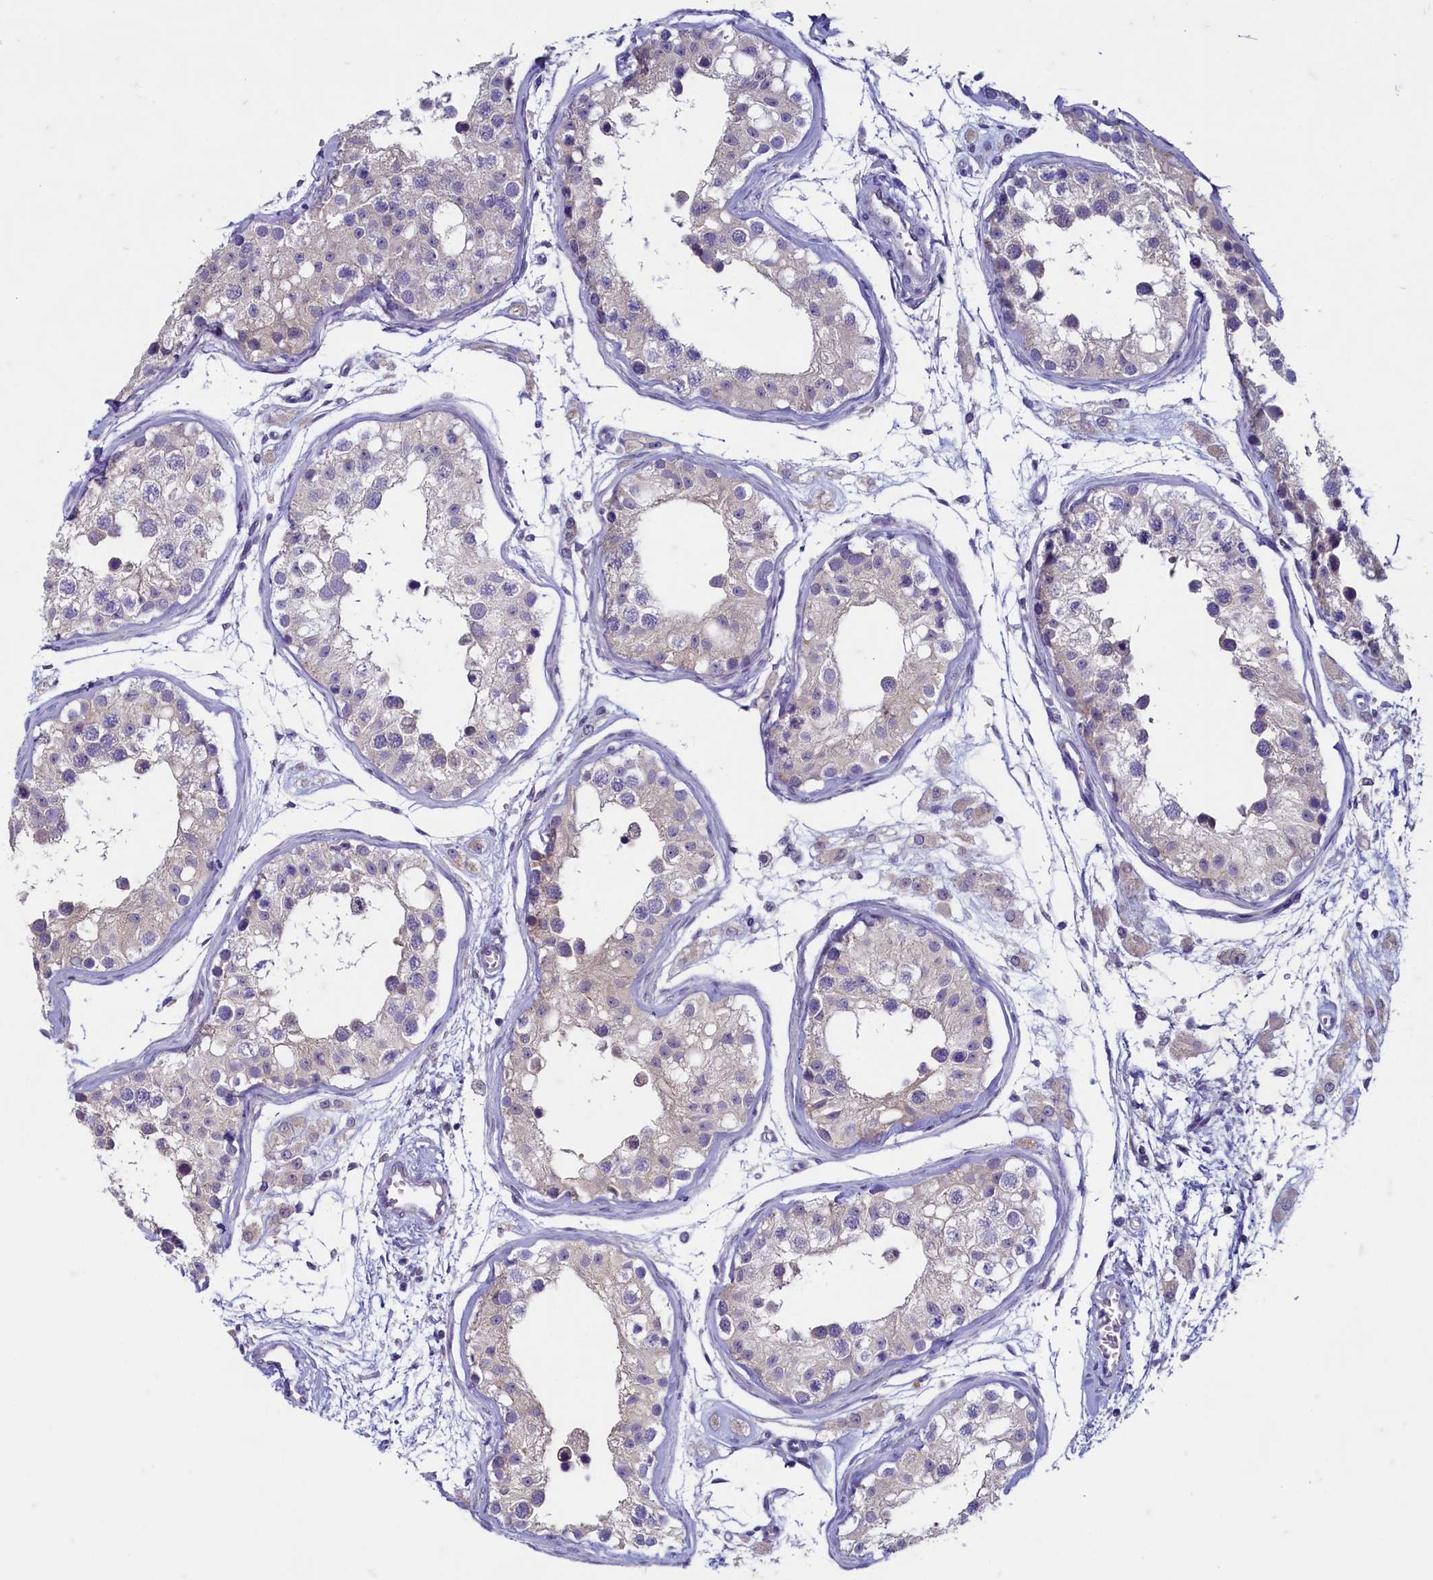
{"staining": {"intensity": "weak", "quantity": "<25%", "location": "cytoplasmic/membranous"}, "tissue": "testis", "cell_type": "Cells in seminiferous ducts", "image_type": "normal", "snomed": [{"axis": "morphology", "description": "Normal tissue, NOS"}, {"axis": "morphology", "description": "Adenocarcinoma, metastatic, NOS"}, {"axis": "topography", "description": "Testis"}], "caption": "A histopathology image of testis stained for a protein displays no brown staining in cells in seminiferous ducts. Brightfield microscopy of IHC stained with DAB (brown) and hematoxylin (blue), captured at high magnification.", "gene": "MAP1LC3A", "patient": {"sex": "male", "age": 26}}